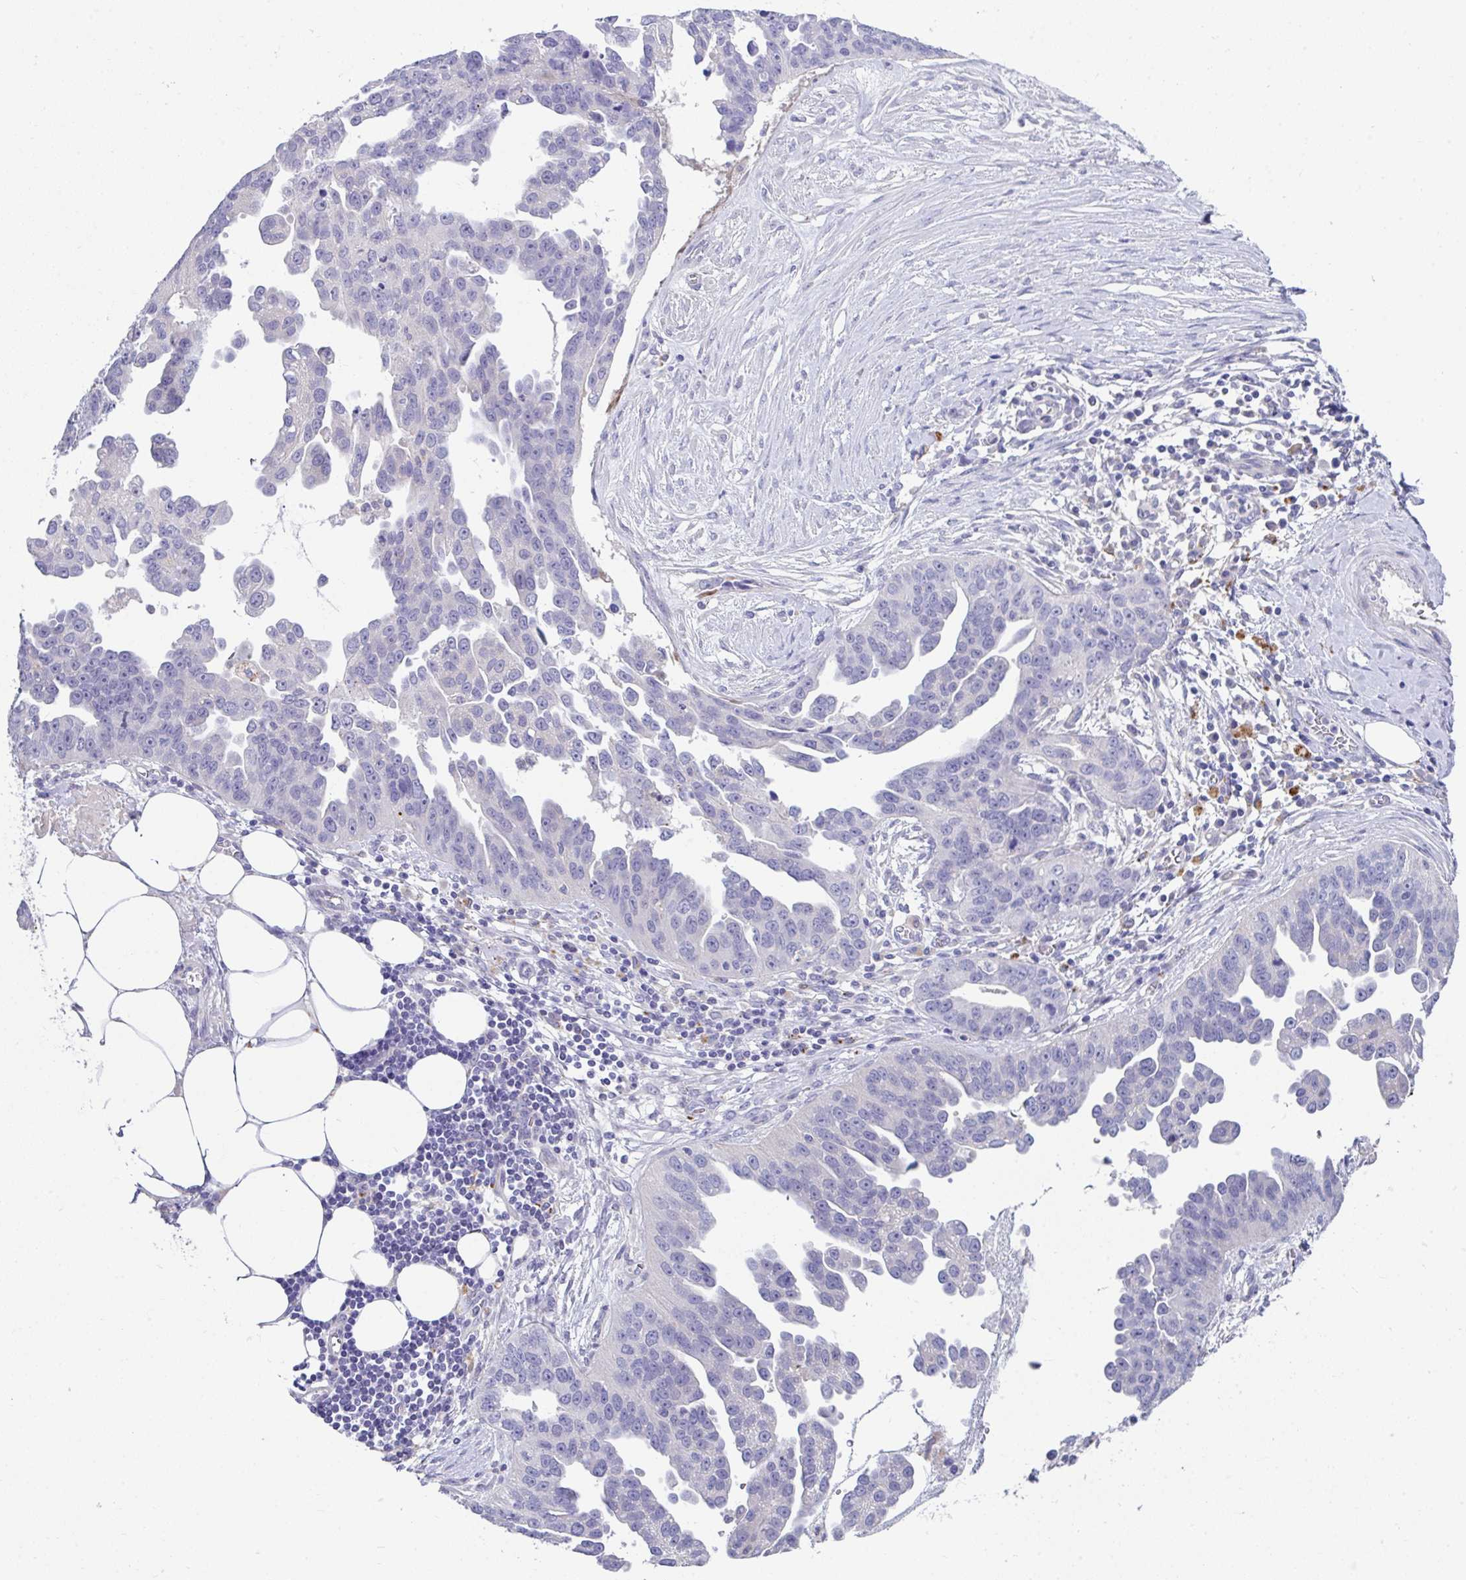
{"staining": {"intensity": "negative", "quantity": "none", "location": "none"}, "tissue": "ovarian cancer", "cell_type": "Tumor cells", "image_type": "cancer", "snomed": [{"axis": "morphology", "description": "Cystadenocarcinoma, serous, NOS"}, {"axis": "topography", "description": "Ovary"}], "caption": "Serous cystadenocarcinoma (ovarian) stained for a protein using IHC reveals no staining tumor cells.", "gene": "ZNF33A", "patient": {"sex": "female", "age": 75}}